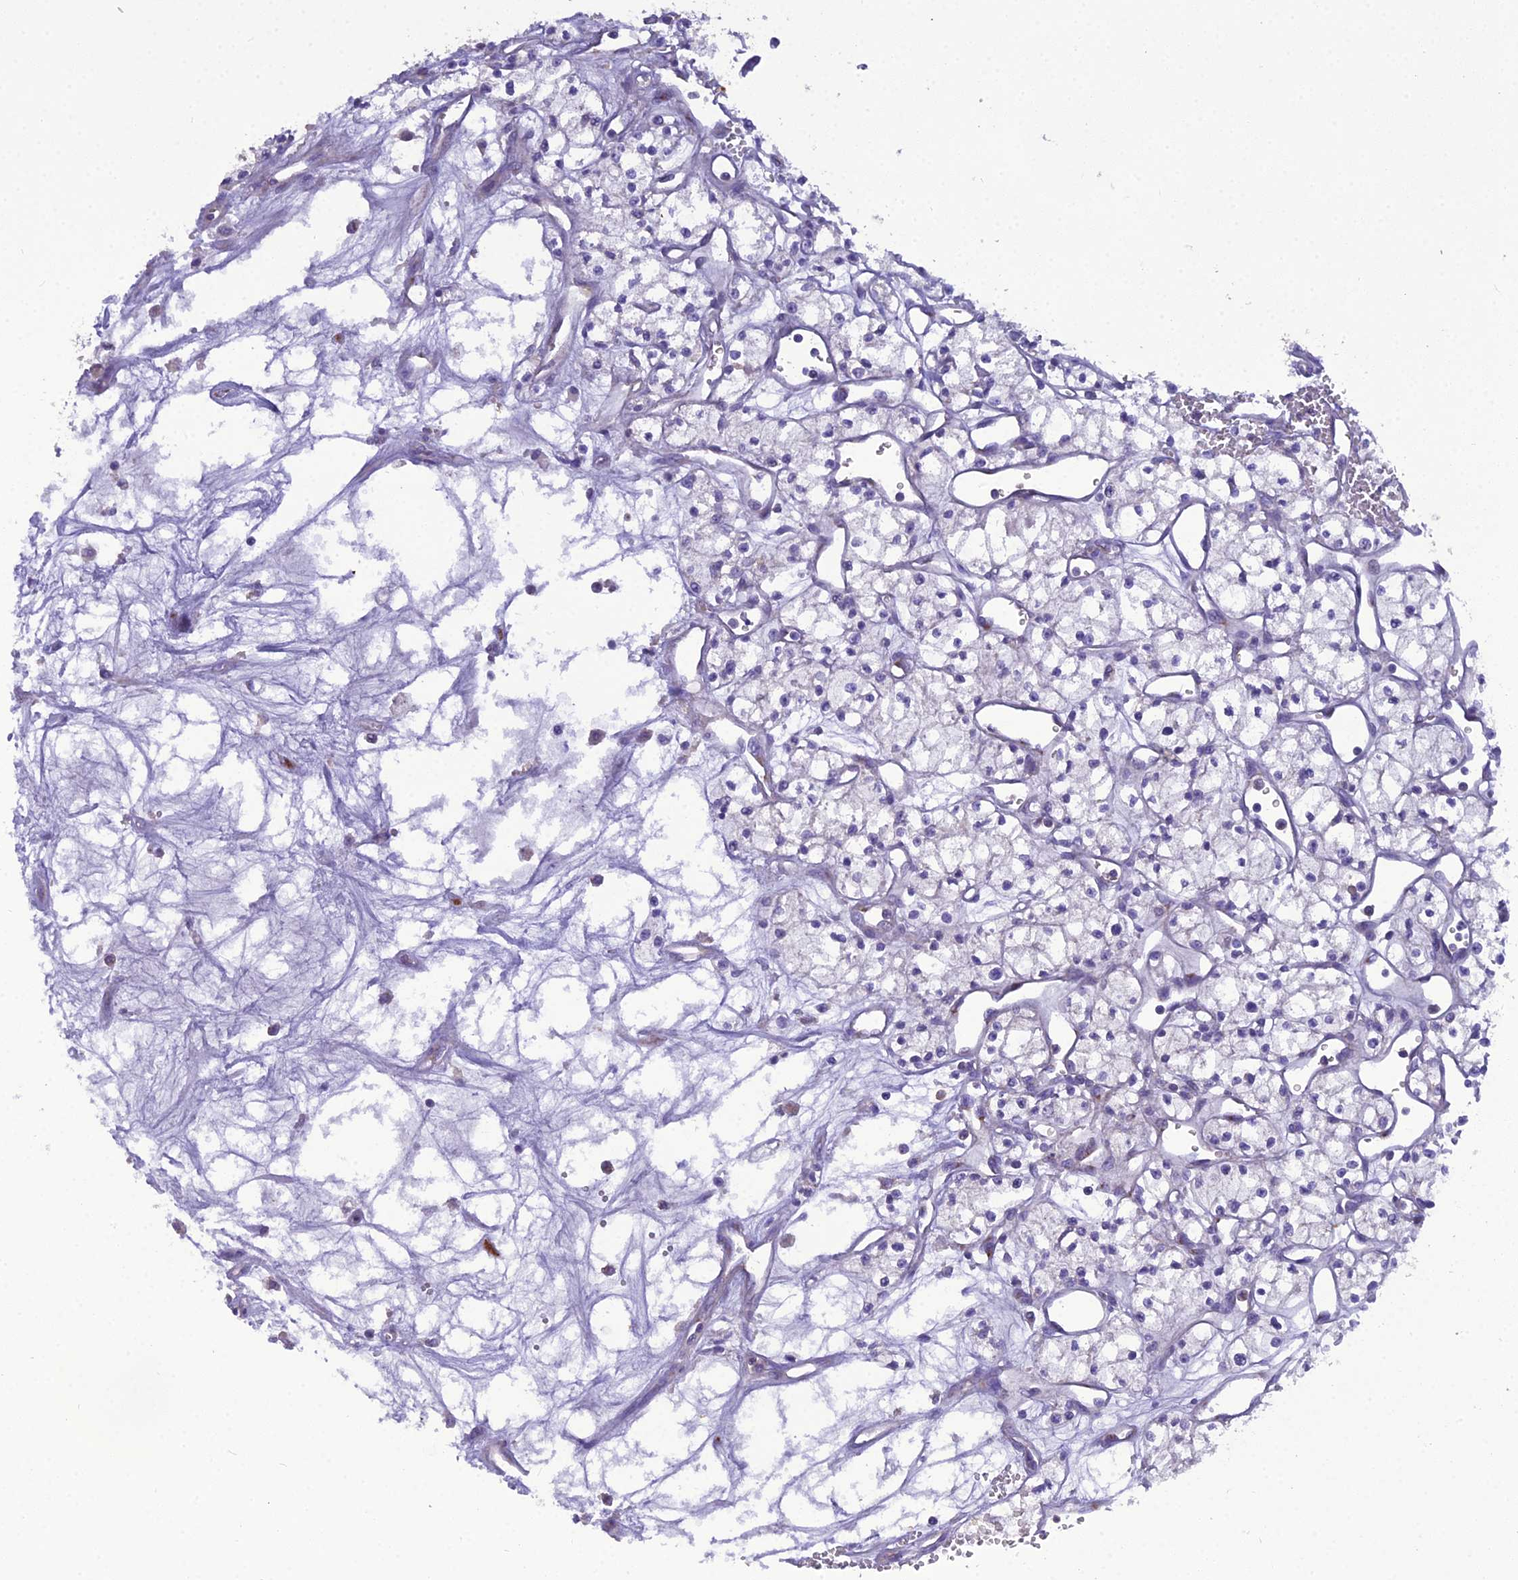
{"staining": {"intensity": "negative", "quantity": "none", "location": "none"}, "tissue": "renal cancer", "cell_type": "Tumor cells", "image_type": "cancer", "snomed": [{"axis": "morphology", "description": "Adenocarcinoma, NOS"}, {"axis": "topography", "description": "Kidney"}], "caption": "Tumor cells are negative for protein expression in human adenocarcinoma (renal).", "gene": "GOLPH3", "patient": {"sex": "male", "age": 59}}